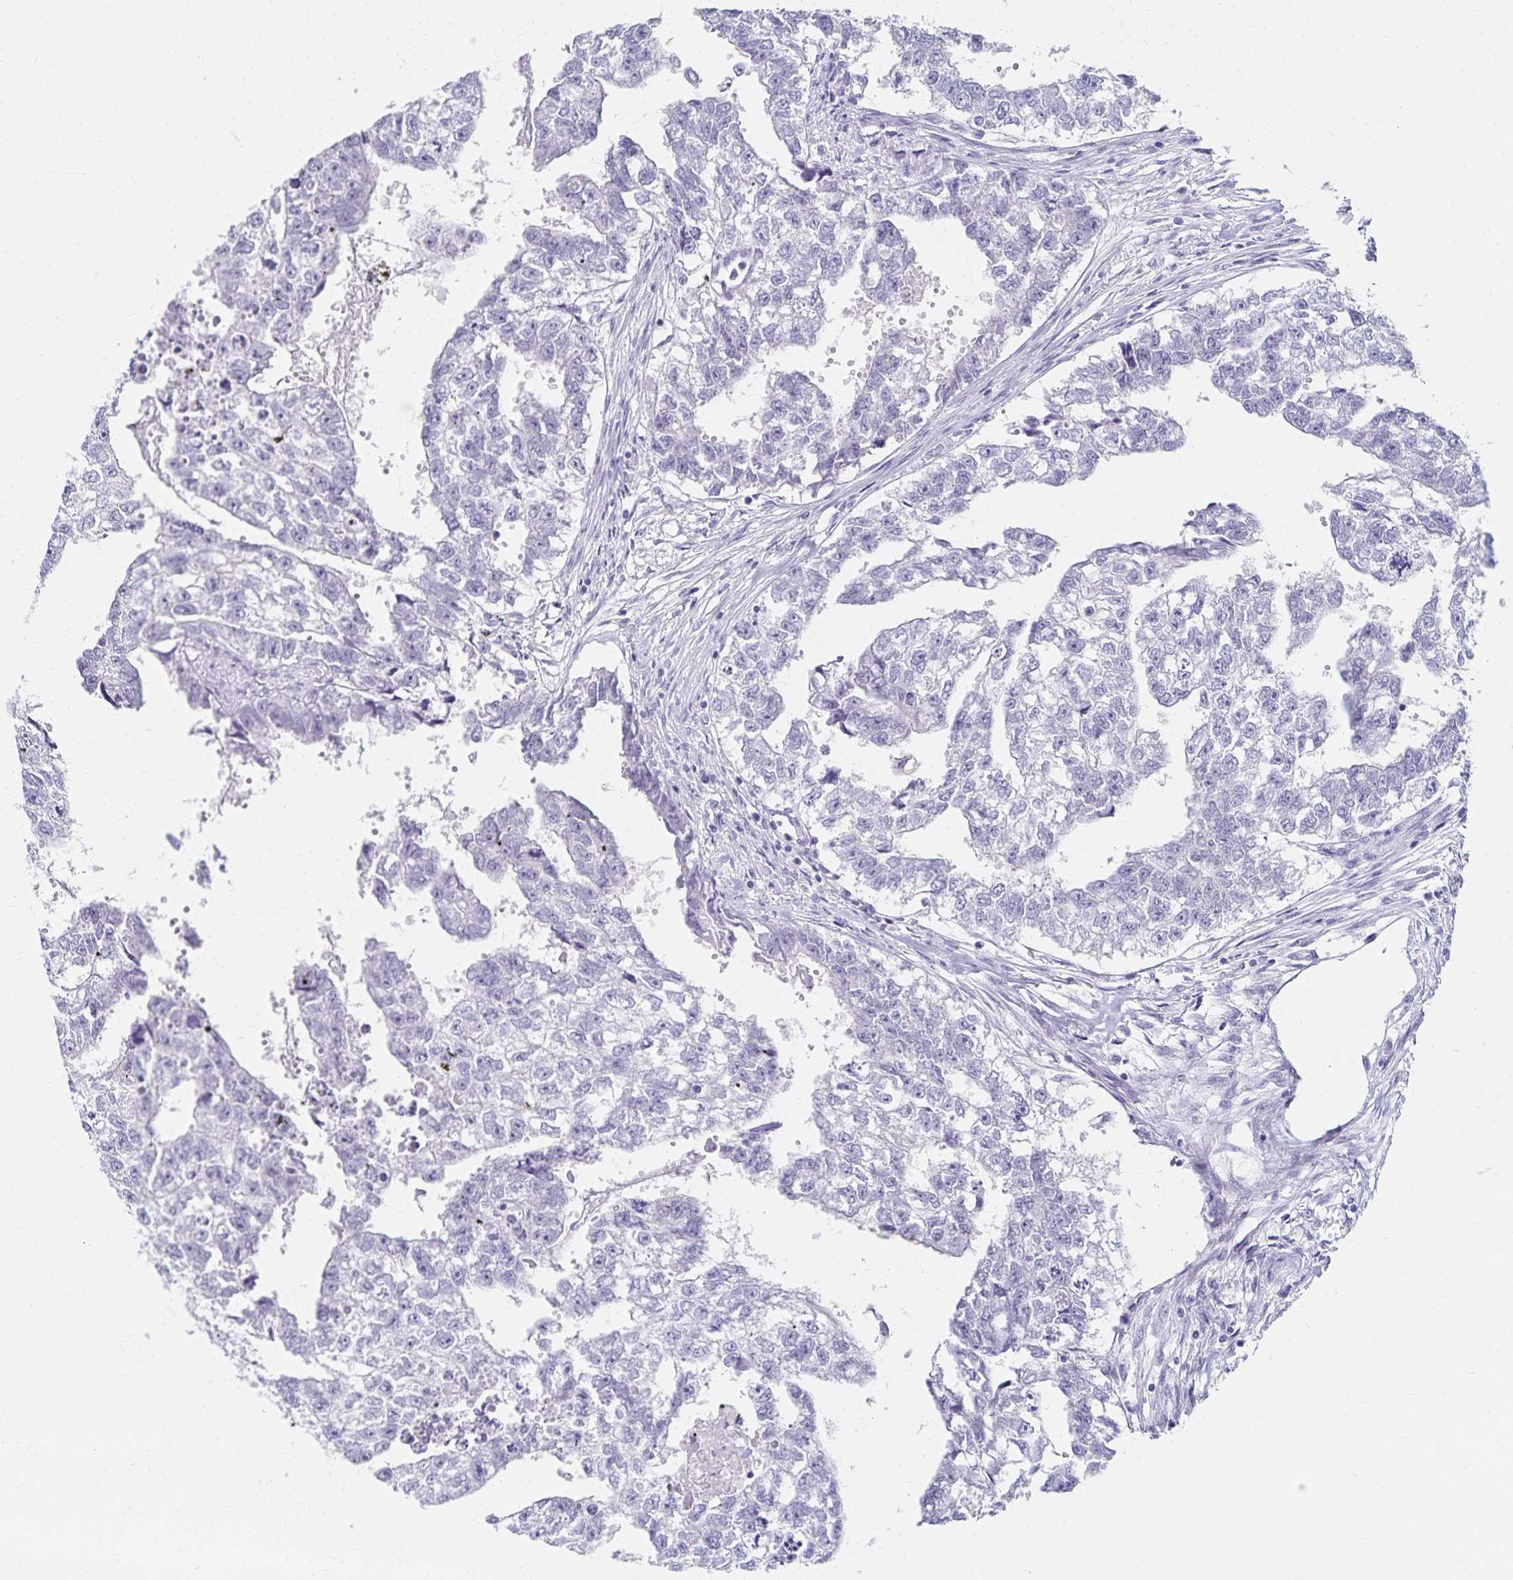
{"staining": {"intensity": "negative", "quantity": "none", "location": "none"}, "tissue": "testis cancer", "cell_type": "Tumor cells", "image_type": "cancer", "snomed": [{"axis": "morphology", "description": "Carcinoma, Embryonal, NOS"}, {"axis": "morphology", "description": "Teratoma, malignant, NOS"}, {"axis": "topography", "description": "Testis"}], "caption": "An image of embryonal carcinoma (testis) stained for a protein exhibits no brown staining in tumor cells.", "gene": "C2orf50", "patient": {"sex": "male", "age": 44}}